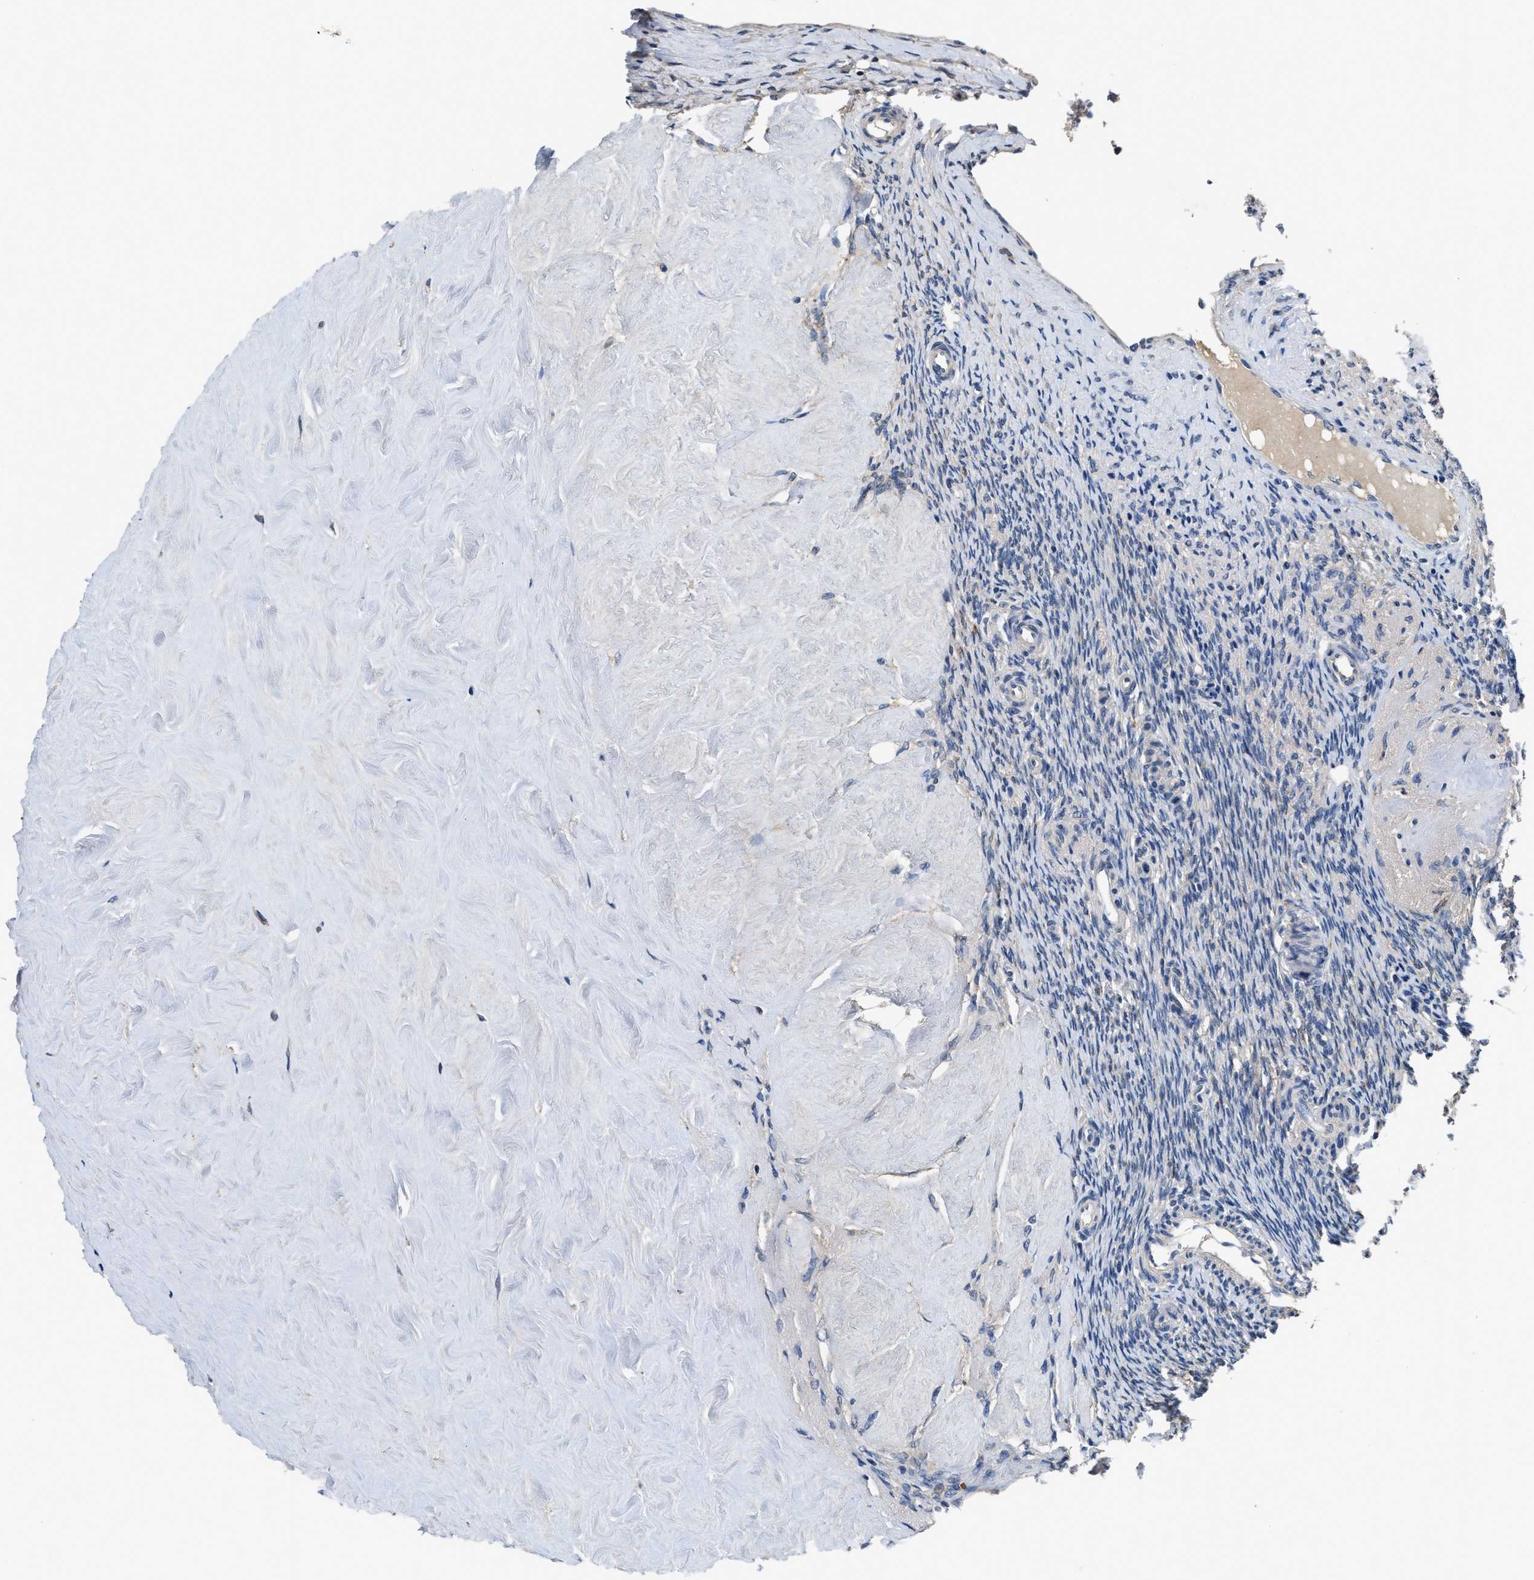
{"staining": {"intensity": "strong", "quantity": "25%-75%", "location": "cytoplasmic/membranous"}, "tissue": "ovary", "cell_type": "Follicle cells", "image_type": "normal", "snomed": [{"axis": "morphology", "description": "Normal tissue, NOS"}, {"axis": "topography", "description": "Ovary"}], "caption": "This photomicrograph shows immunohistochemistry (IHC) staining of unremarkable ovary, with high strong cytoplasmic/membranous staining in about 25%-75% of follicle cells.", "gene": "INHA", "patient": {"sex": "female", "age": 41}}